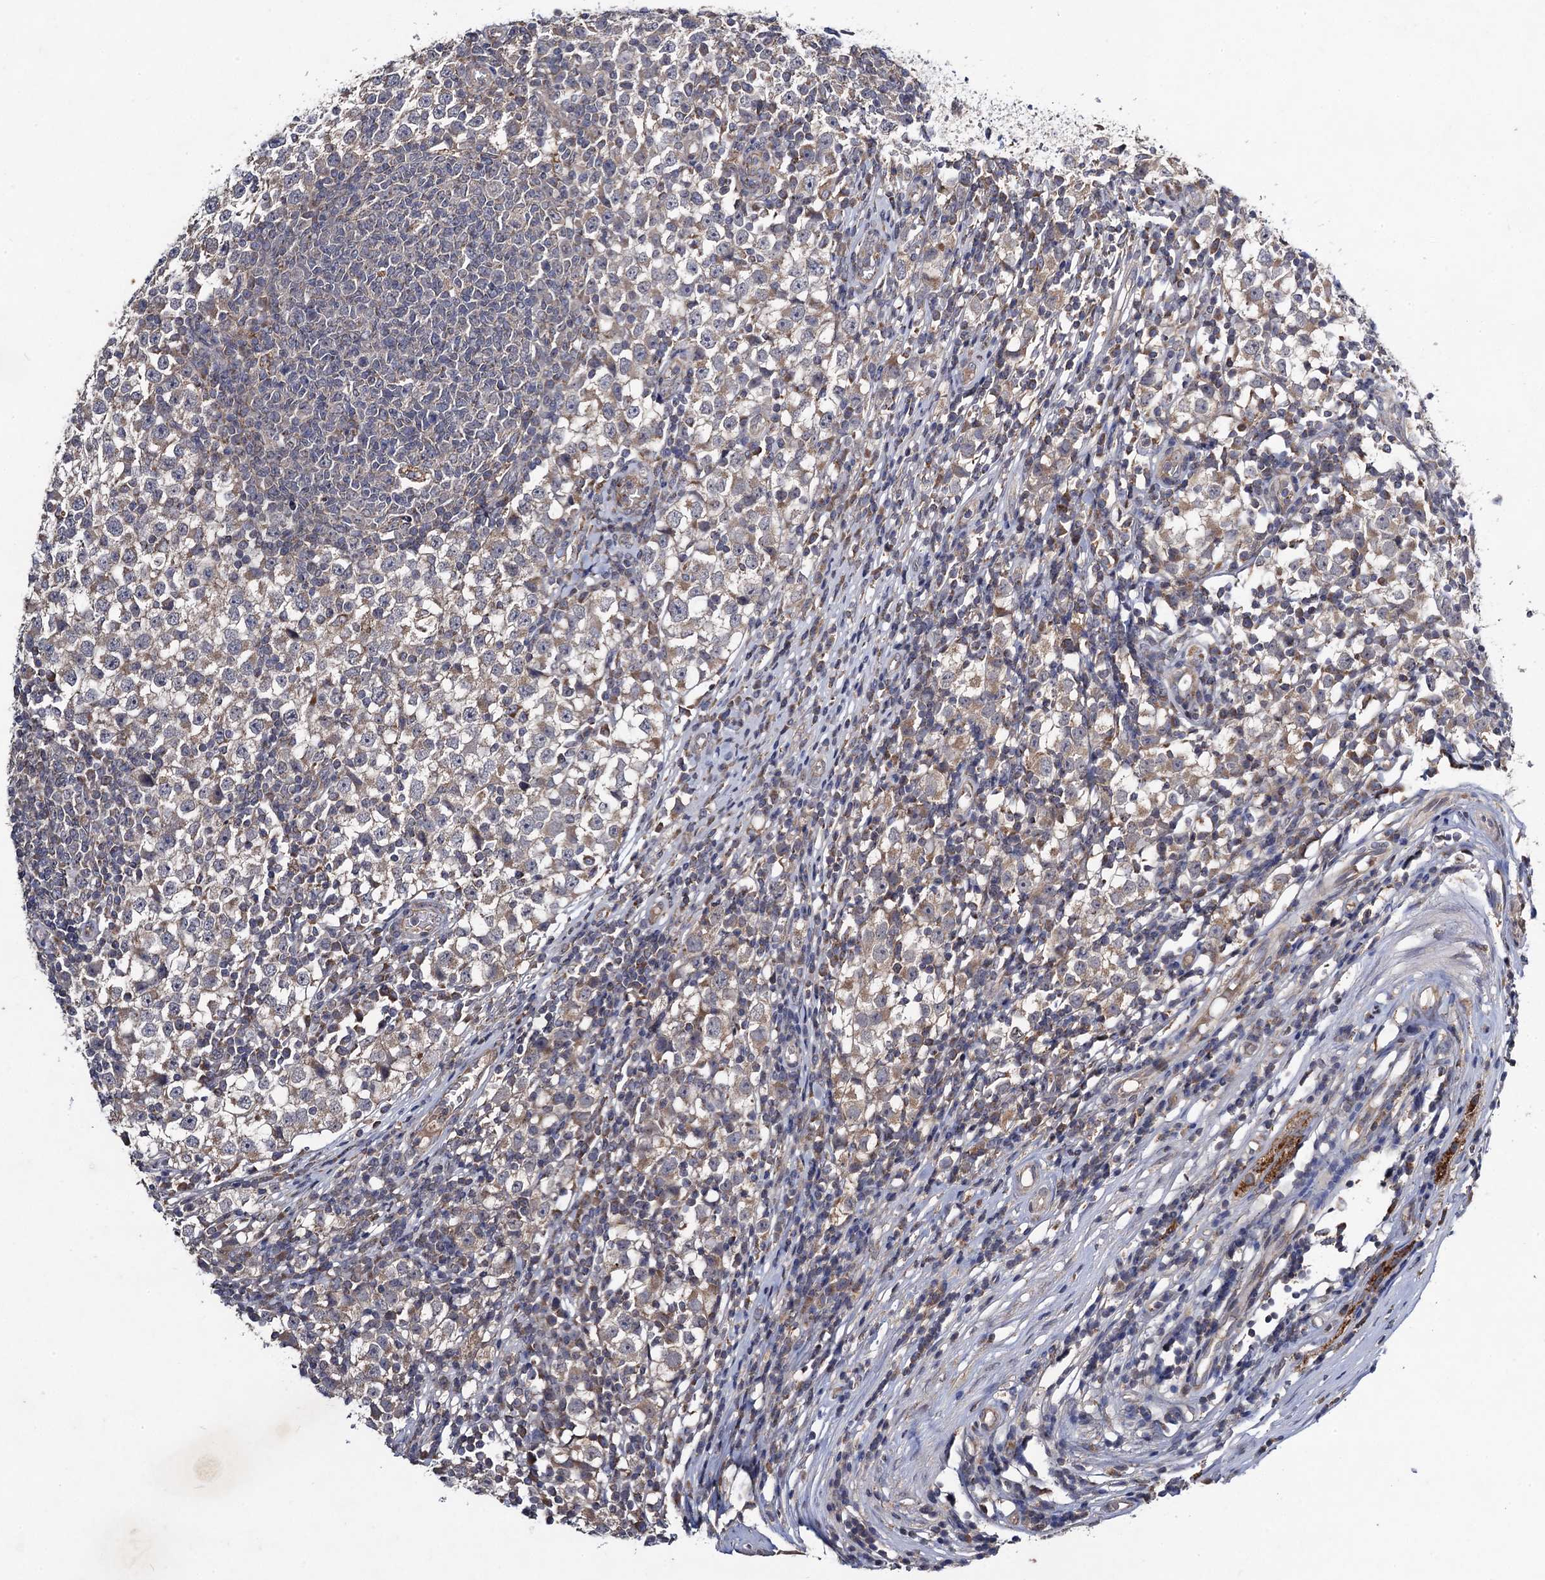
{"staining": {"intensity": "weak", "quantity": "<25%", "location": "cytoplasmic/membranous"}, "tissue": "testis cancer", "cell_type": "Tumor cells", "image_type": "cancer", "snomed": [{"axis": "morphology", "description": "Seminoma, NOS"}, {"axis": "topography", "description": "Testis"}], "caption": "Tumor cells are negative for brown protein staining in seminoma (testis).", "gene": "VPS37D", "patient": {"sex": "male", "age": 65}}